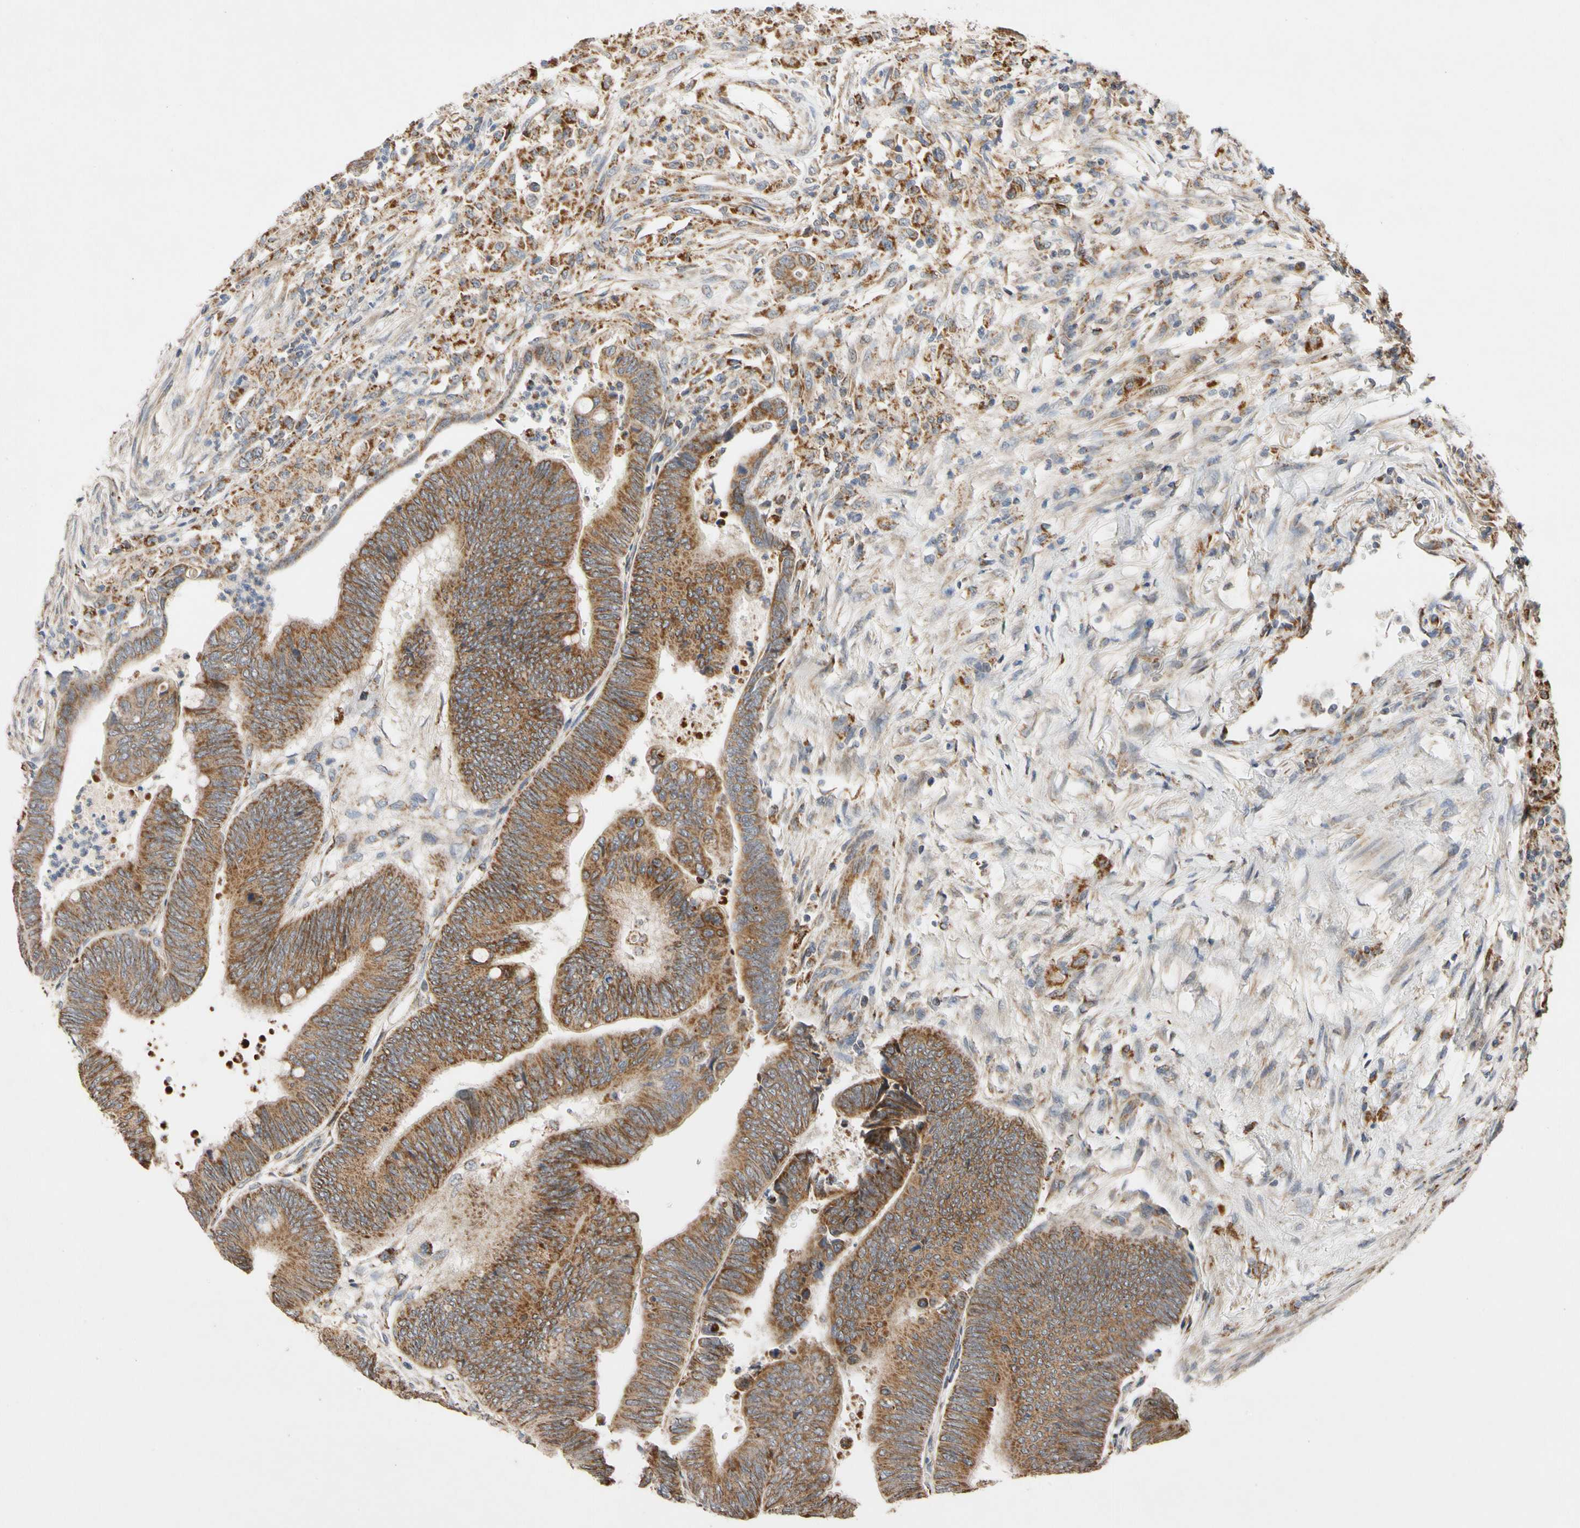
{"staining": {"intensity": "moderate", "quantity": ">75%", "location": "cytoplasmic/membranous"}, "tissue": "colorectal cancer", "cell_type": "Tumor cells", "image_type": "cancer", "snomed": [{"axis": "morphology", "description": "Normal tissue, NOS"}, {"axis": "morphology", "description": "Adenocarcinoma, NOS"}, {"axis": "topography", "description": "Rectum"}, {"axis": "topography", "description": "Peripheral nerve tissue"}], "caption": "Immunohistochemical staining of human colorectal cancer (adenocarcinoma) reveals medium levels of moderate cytoplasmic/membranous staining in about >75% of tumor cells.", "gene": "GPD2", "patient": {"sex": "male", "age": 92}}